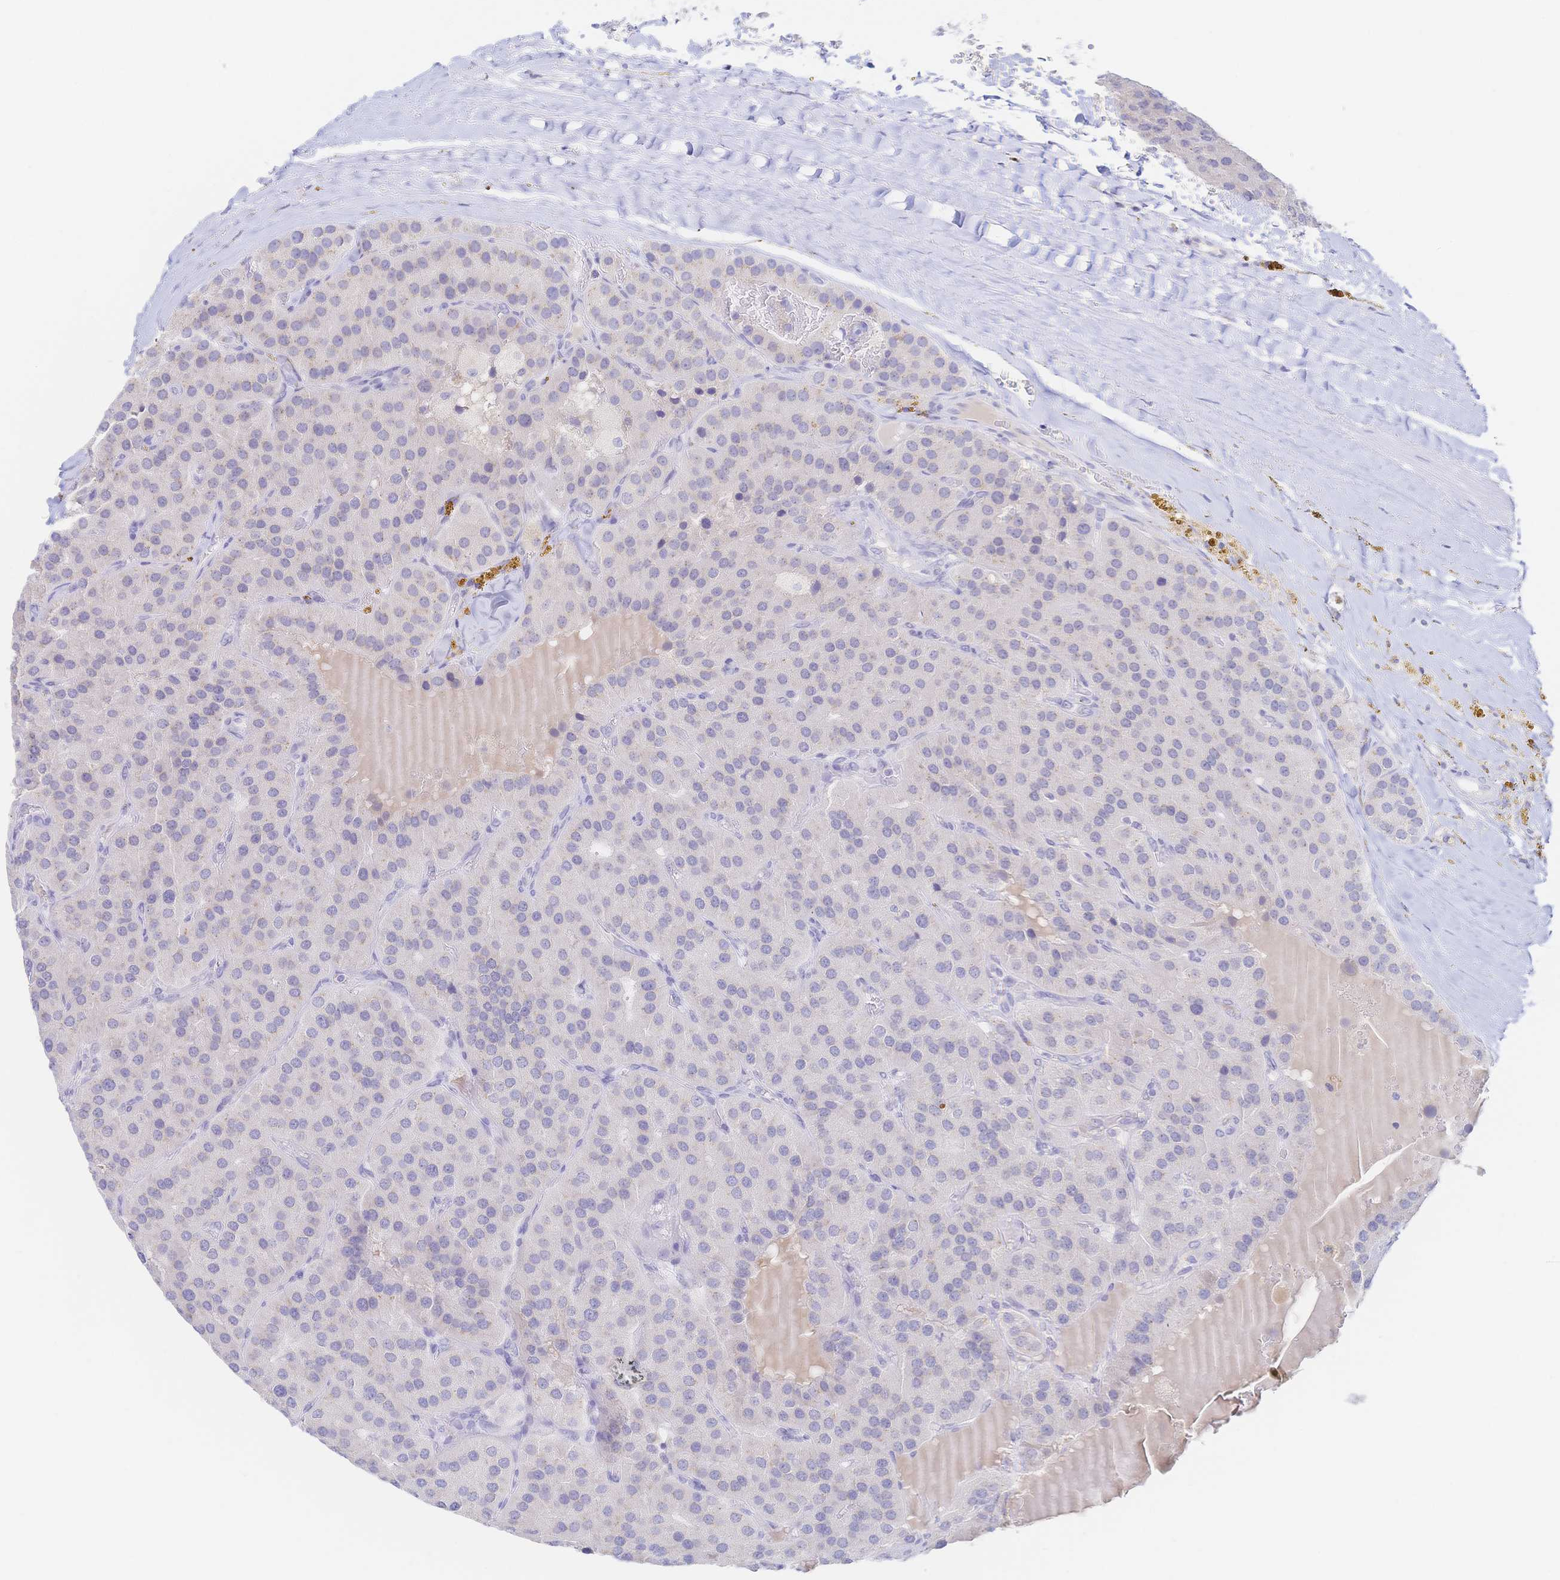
{"staining": {"intensity": "negative", "quantity": "none", "location": "none"}, "tissue": "parathyroid gland", "cell_type": "Glandular cells", "image_type": "normal", "snomed": [{"axis": "morphology", "description": "Normal tissue, NOS"}, {"axis": "morphology", "description": "Adenoma, NOS"}, {"axis": "topography", "description": "Parathyroid gland"}], "caption": "This is an IHC photomicrograph of normal human parathyroid gland. There is no positivity in glandular cells.", "gene": "SIAH3", "patient": {"sex": "female", "age": 86}}